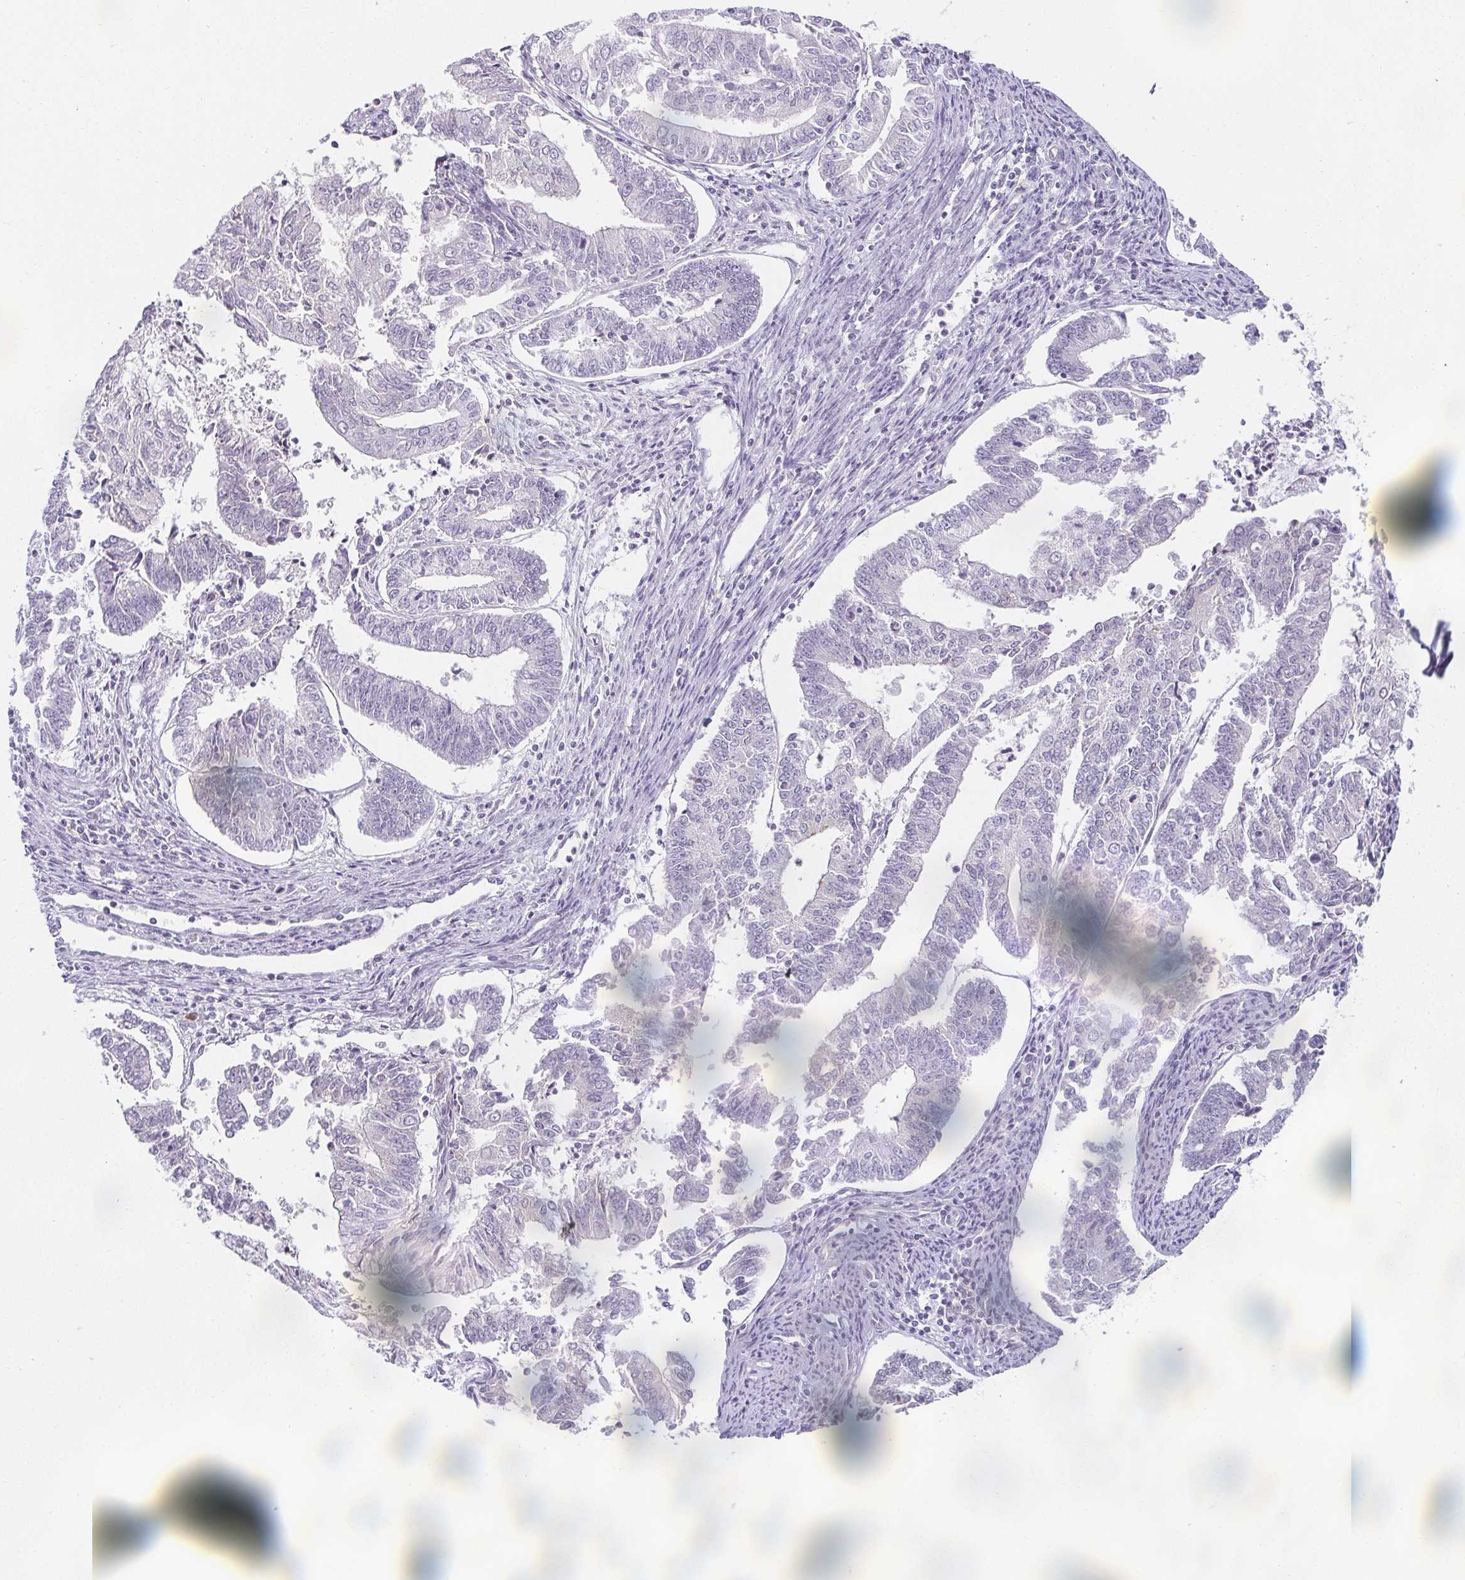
{"staining": {"intensity": "negative", "quantity": "none", "location": "none"}, "tissue": "endometrial cancer", "cell_type": "Tumor cells", "image_type": "cancer", "snomed": [{"axis": "morphology", "description": "Adenocarcinoma, NOS"}, {"axis": "topography", "description": "Endometrium"}], "caption": "DAB immunohistochemical staining of endometrial cancer (adenocarcinoma) exhibits no significant staining in tumor cells.", "gene": "ACAN", "patient": {"sex": "female", "age": 61}}